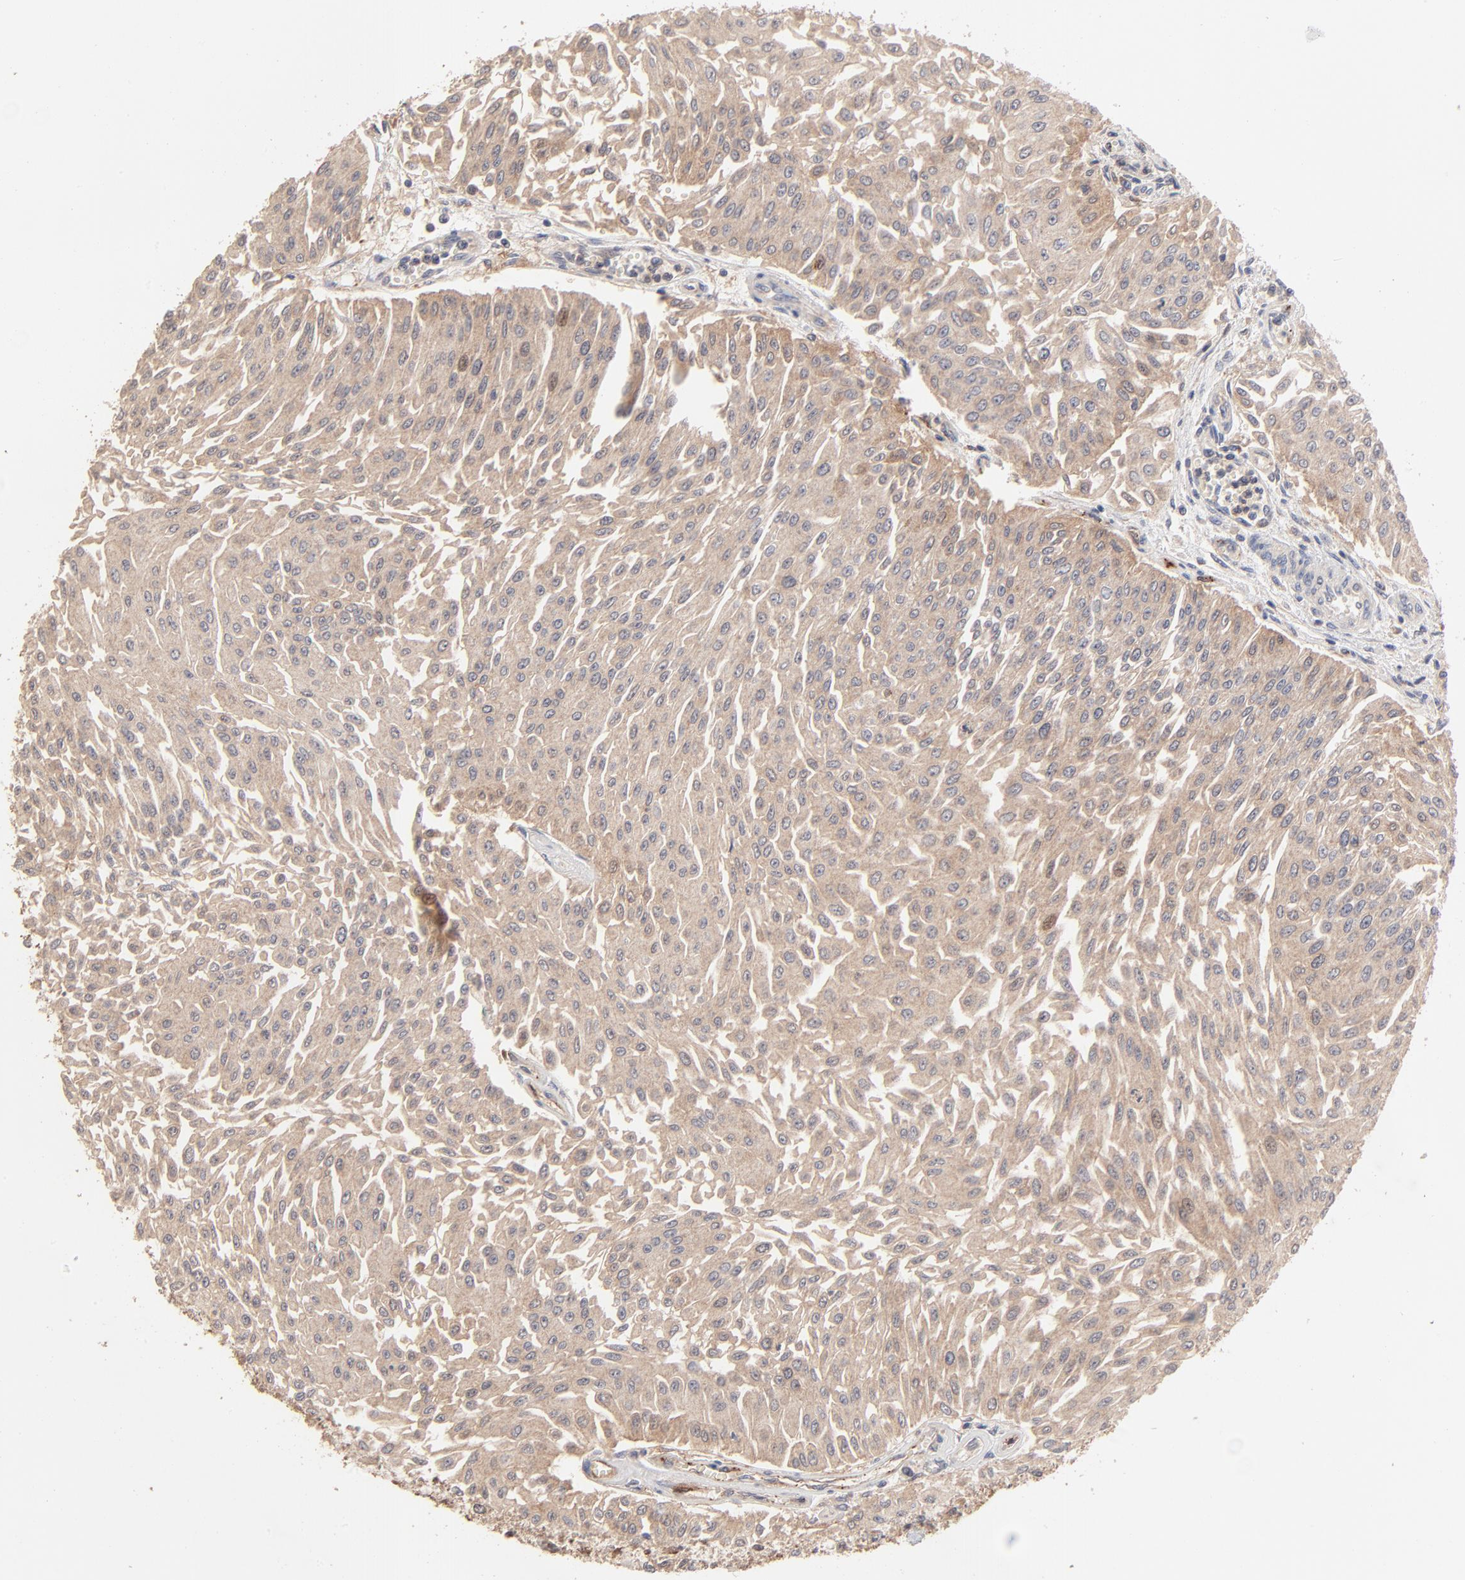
{"staining": {"intensity": "moderate", "quantity": ">75%", "location": "cytoplasmic/membranous"}, "tissue": "urothelial cancer", "cell_type": "Tumor cells", "image_type": "cancer", "snomed": [{"axis": "morphology", "description": "Urothelial carcinoma, Low grade"}, {"axis": "topography", "description": "Urinary bladder"}], "caption": "Immunohistochemistry (IHC) staining of urothelial carcinoma (low-grade), which shows medium levels of moderate cytoplasmic/membranous positivity in about >75% of tumor cells indicating moderate cytoplasmic/membranous protein staining. The staining was performed using DAB (3,3'-diaminobenzidine) (brown) for protein detection and nuclei were counterstained in hematoxylin (blue).", "gene": "IVNS1ABP", "patient": {"sex": "male", "age": 86}}